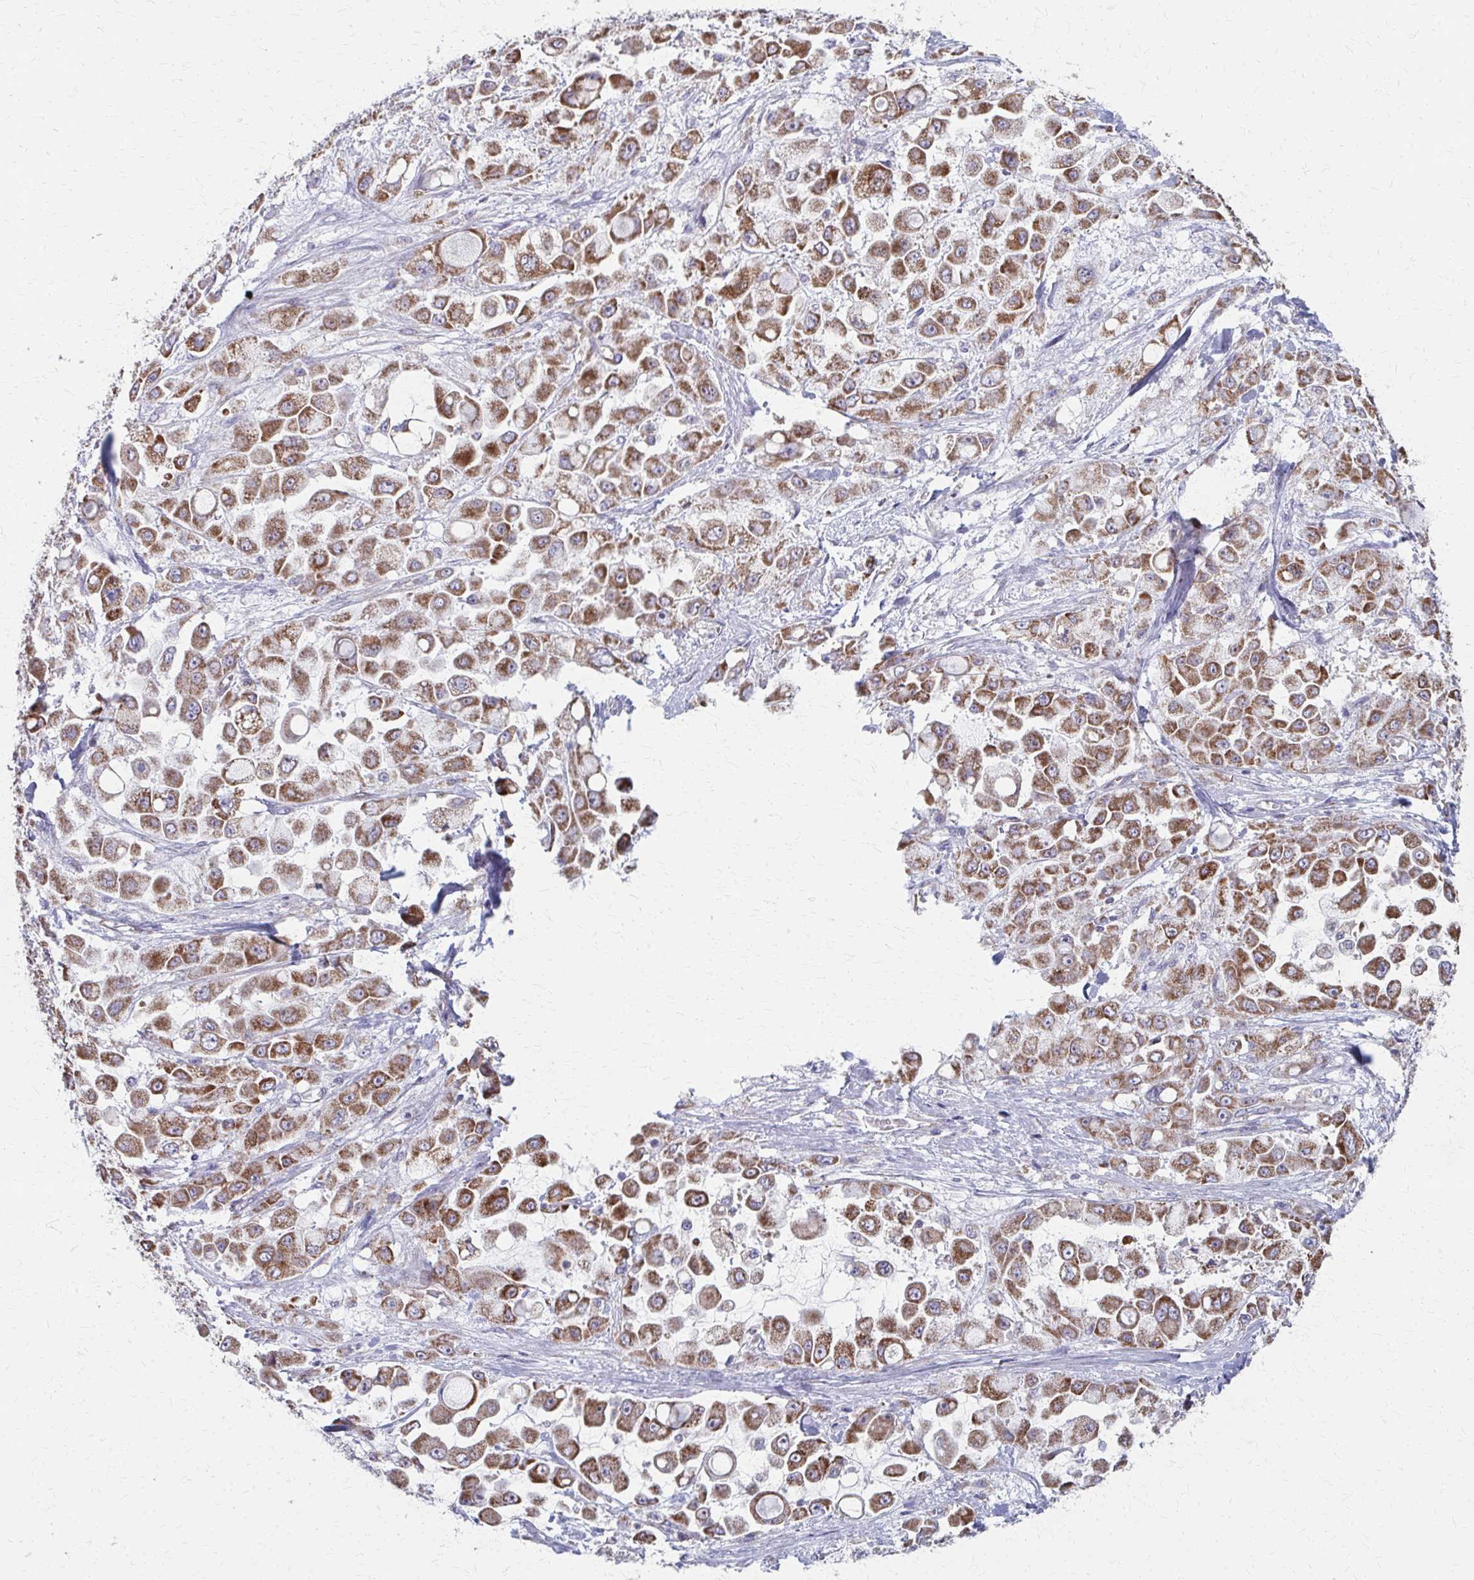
{"staining": {"intensity": "moderate", "quantity": ">75%", "location": "cytoplasmic/membranous"}, "tissue": "stomach cancer", "cell_type": "Tumor cells", "image_type": "cancer", "snomed": [{"axis": "morphology", "description": "Adenocarcinoma, NOS"}, {"axis": "topography", "description": "Stomach"}], "caption": "This is a micrograph of immunohistochemistry (IHC) staining of stomach cancer, which shows moderate positivity in the cytoplasmic/membranous of tumor cells.", "gene": "FAHD1", "patient": {"sex": "female", "age": 76}}